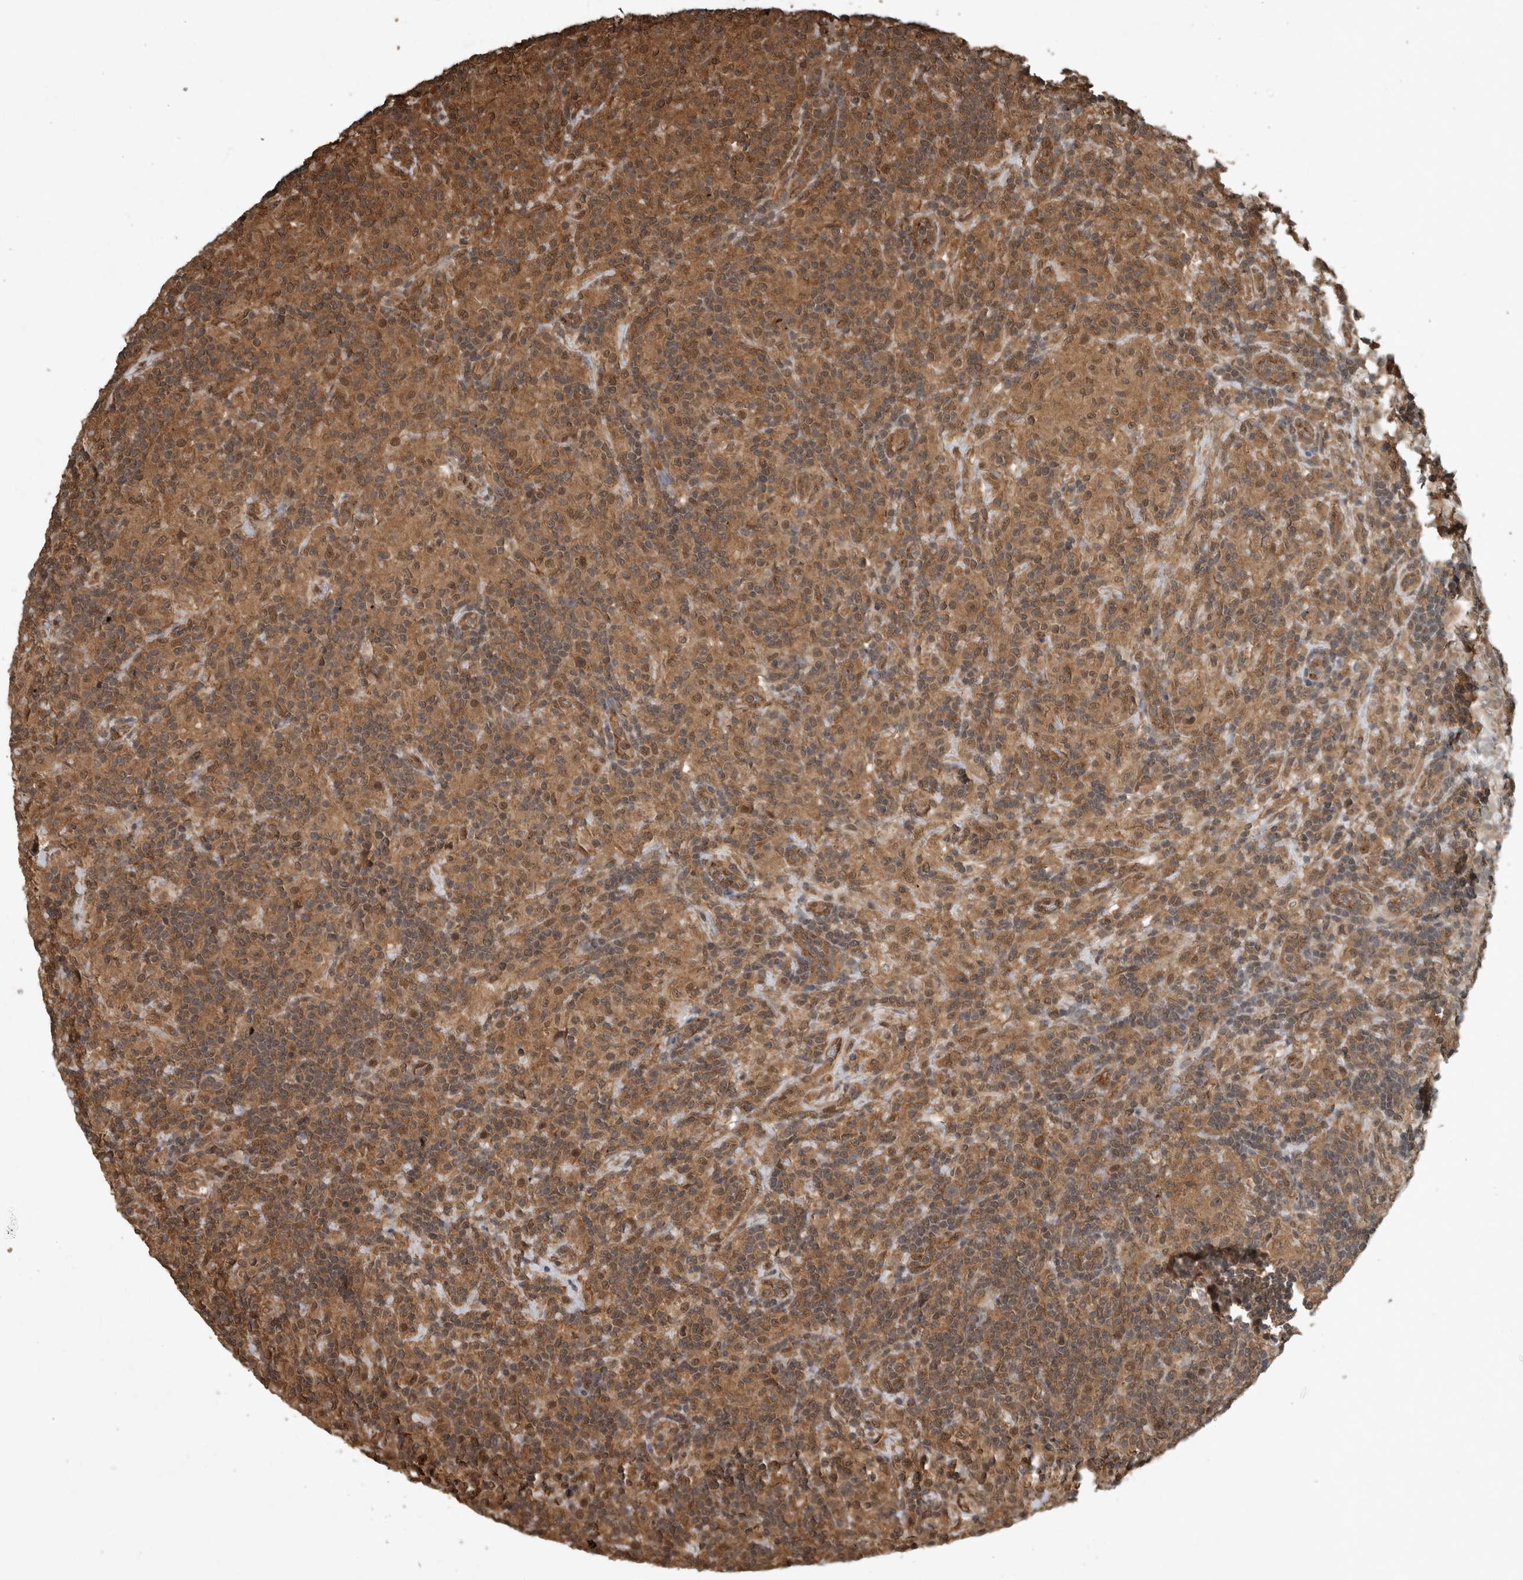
{"staining": {"intensity": "moderate", "quantity": ">75%", "location": "cytoplasmic/membranous,nuclear"}, "tissue": "lymphoma", "cell_type": "Tumor cells", "image_type": "cancer", "snomed": [{"axis": "morphology", "description": "Hodgkin's disease, NOS"}, {"axis": "topography", "description": "Lymph node"}], "caption": "About >75% of tumor cells in Hodgkin's disease reveal moderate cytoplasmic/membranous and nuclear protein expression as visualized by brown immunohistochemical staining.", "gene": "ARHGEF12", "patient": {"sex": "male", "age": 70}}